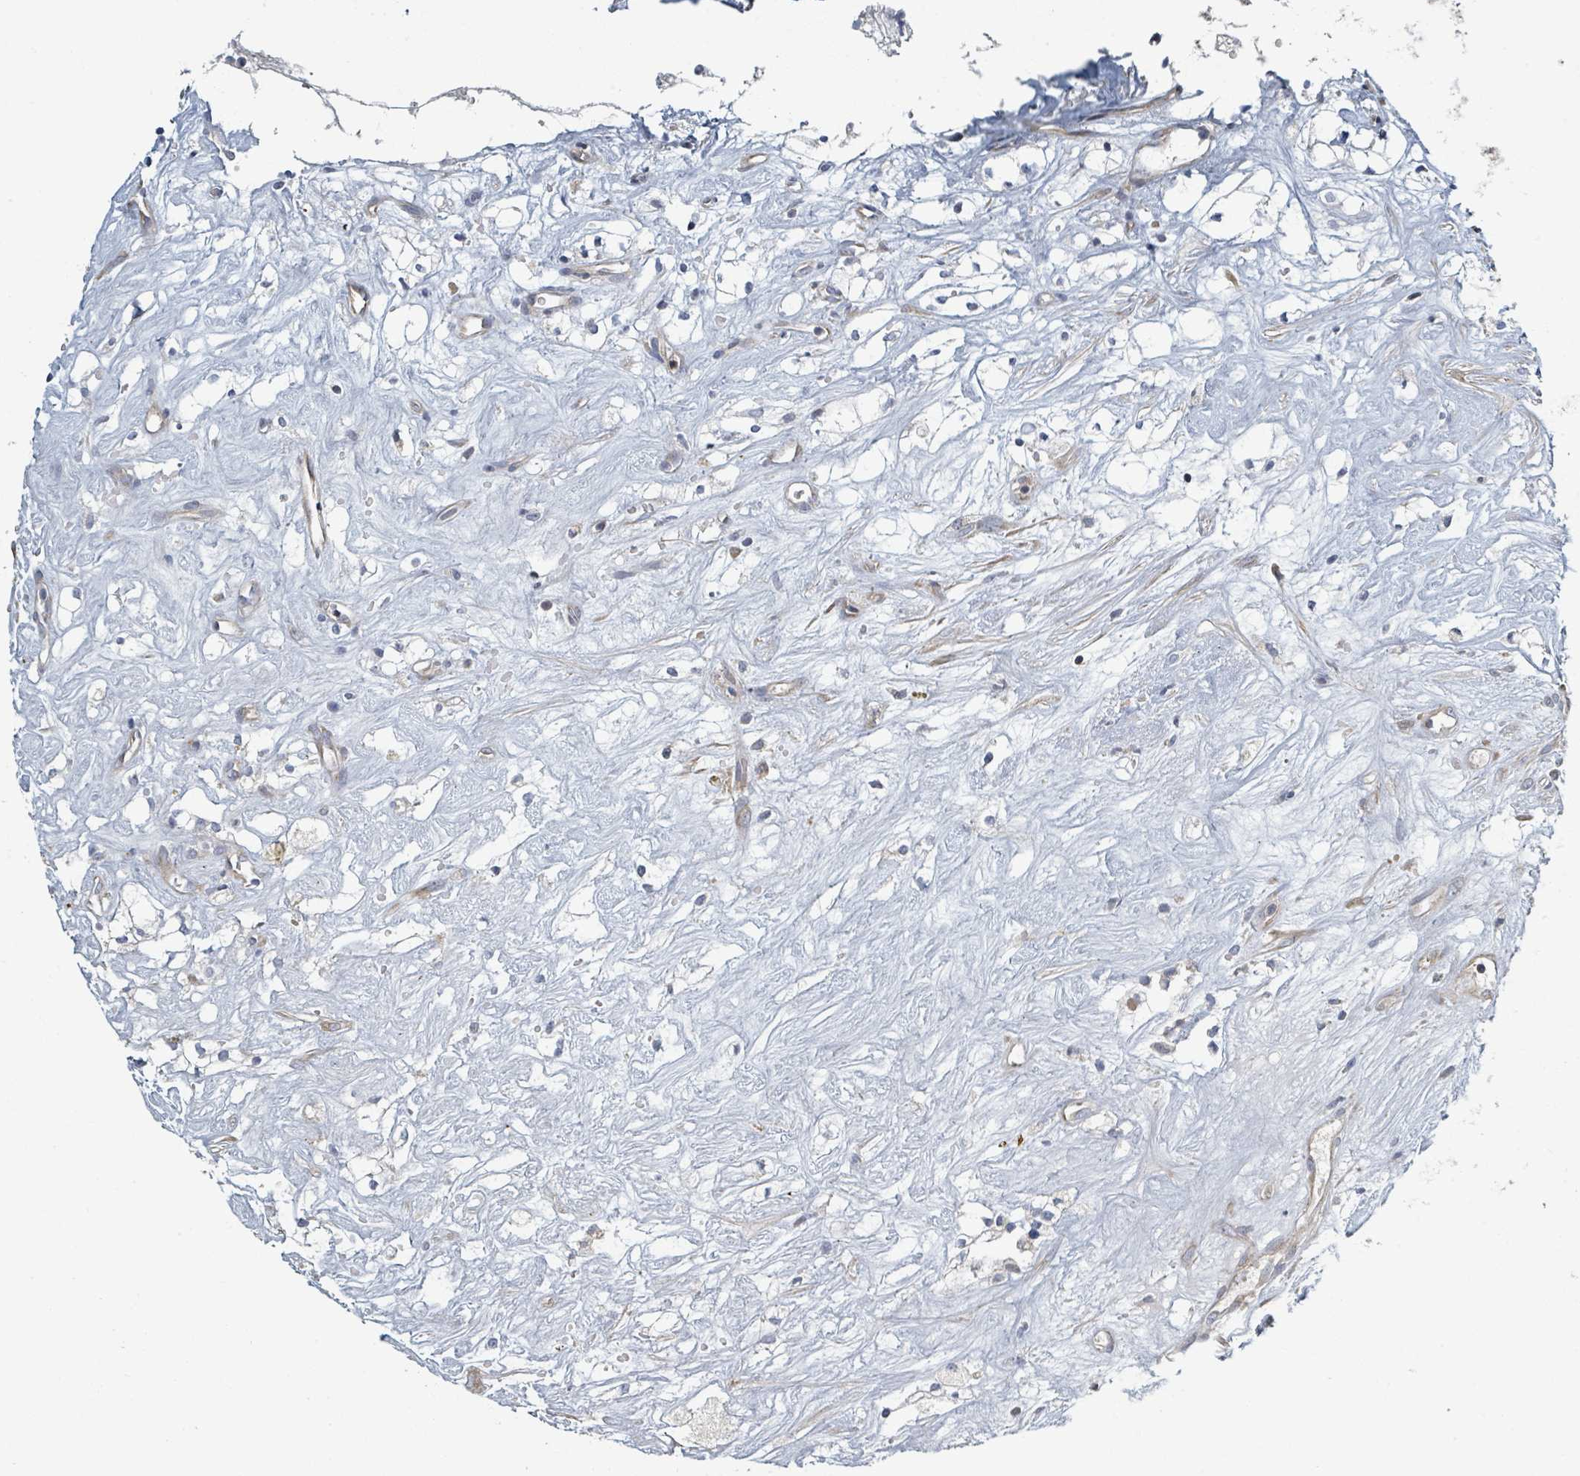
{"staining": {"intensity": "negative", "quantity": "none", "location": "none"}, "tissue": "renal cancer", "cell_type": "Tumor cells", "image_type": "cancer", "snomed": [{"axis": "morphology", "description": "Adenocarcinoma, NOS"}, {"axis": "topography", "description": "Kidney"}], "caption": "IHC micrograph of renal cancer (adenocarcinoma) stained for a protein (brown), which reveals no positivity in tumor cells.", "gene": "RAB33B", "patient": {"sex": "male", "age": 59}}